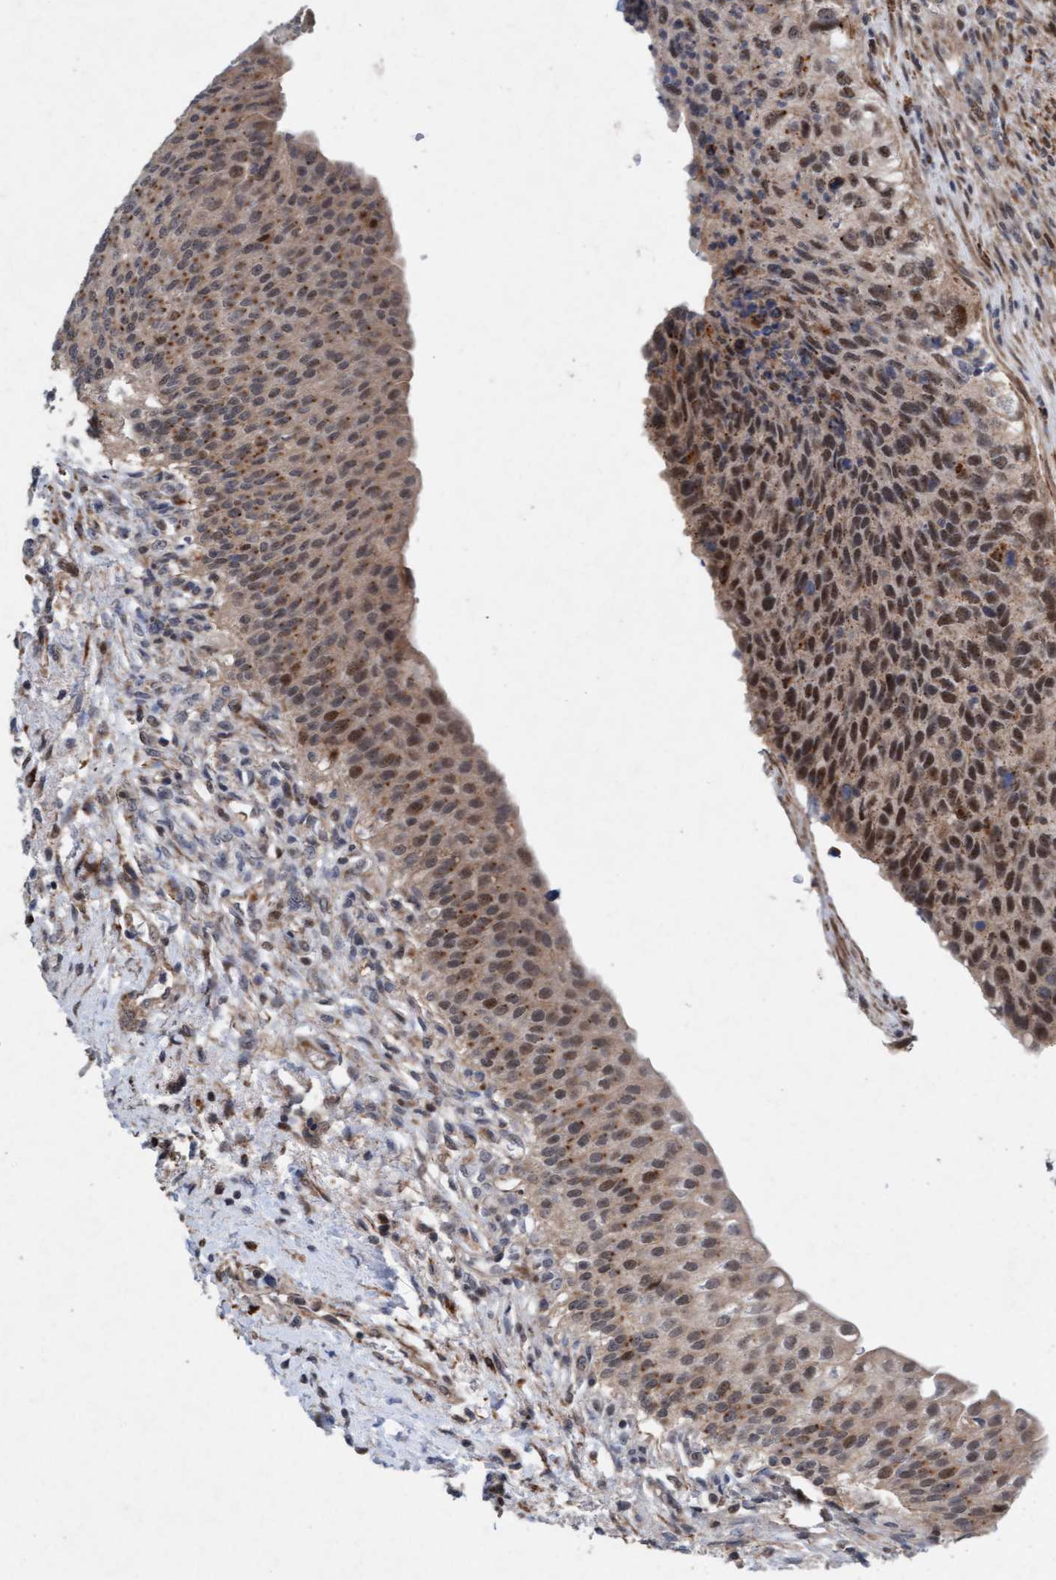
{"staining": {"intensity": "moderate", "quantity": ">75%", "location": "cytoplasmic/membranous,nuclear"}, "tissue": "urinary bladder", "cell_type": "Urothelial cells", "image_type": "normal", "snomed": [{"axis": "morphology", "description": "Normal tissue, NOS"}, {"axis": "topography", "description": "Urinary bladder"}], "caption": "A medium amount of moderate cytoplasmic/membranous,nuclear expression is identified in about >75% of urothelial cells in benign urinary bladder.", "gene": "TMEM70", "patient": {"sex": "female", "age": 60}}